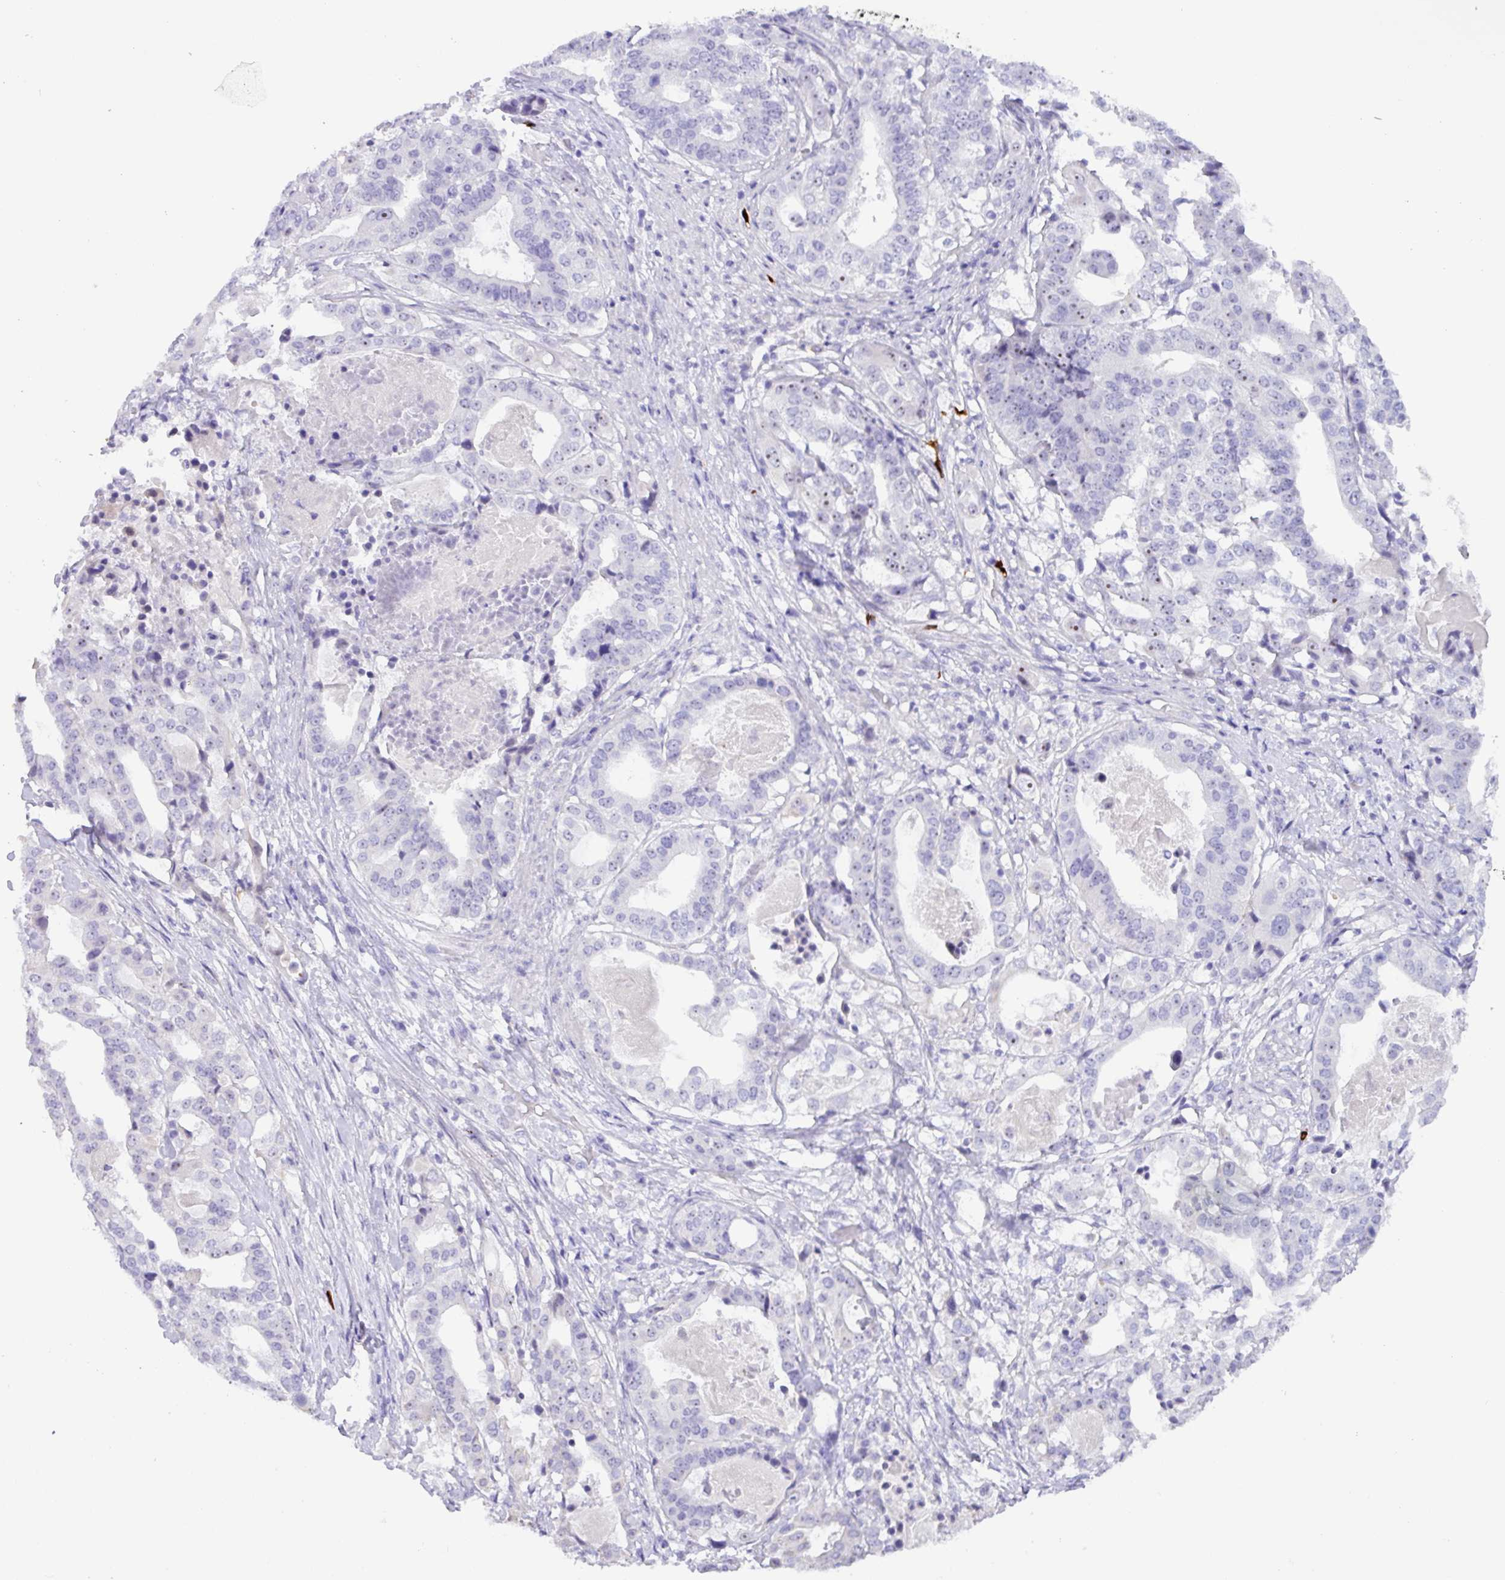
{"staining": {"intensity": "negative", "quantity": "none", "location": "none"}, "tissue": "stomach cancer", "cell_type": "Tumor cells", "image_type": "cancer", "snomed": [{"axis": "morphology", "description": "Adenocarcinoma, NOS"}, {"axis": "topography", "description": "Stomach"}], "caption": "Protein analysis of stomach adenocarcinoma demonstrates no significant staining in tumor cells. (DAB (3,3'-diaminobenzidine) IHC visualized using brightfield microscopy, high magnification).", "gene": "MRM2", "patient": {"sex": "male", "age": 48}}